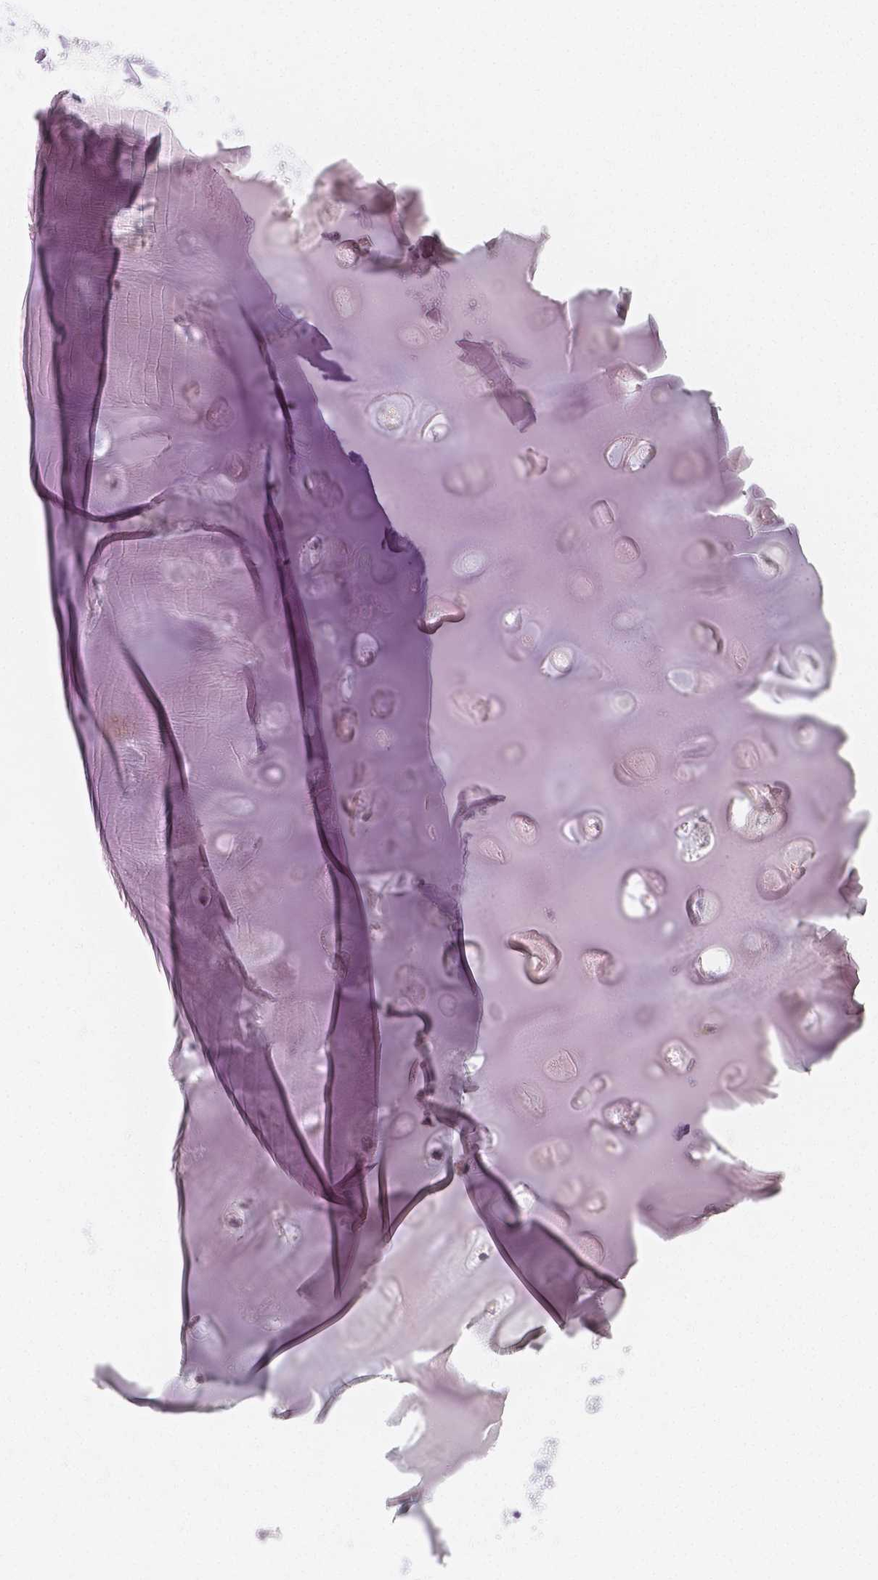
{"staining": {"intensity": "negative", "quantity": "none", "location": "none"}, "tissue": "adipose tissue", "cell_type": "Adipocytes", "image_type": "normal", "snomed": [{"axis": "morphology", "description": "Normal tissue, NOS"}, {"axis": "morphology", "description": "Squamous cell carcinoma, NOS"}, {"axis": "topography", "description": "Cartilage tissue"}, {"axis": "topography", "description": "Bronchus"}, {"axis": "topography", "description": "Lung"}], "caption": "Image shows no significant protein expression in adipocytes of normal adipose tissue. (Immunohistochemistry, brightfield microscopy, high magnification).", "gene": "HNF1B", "patient": {"sex": "male", "age": 66}}